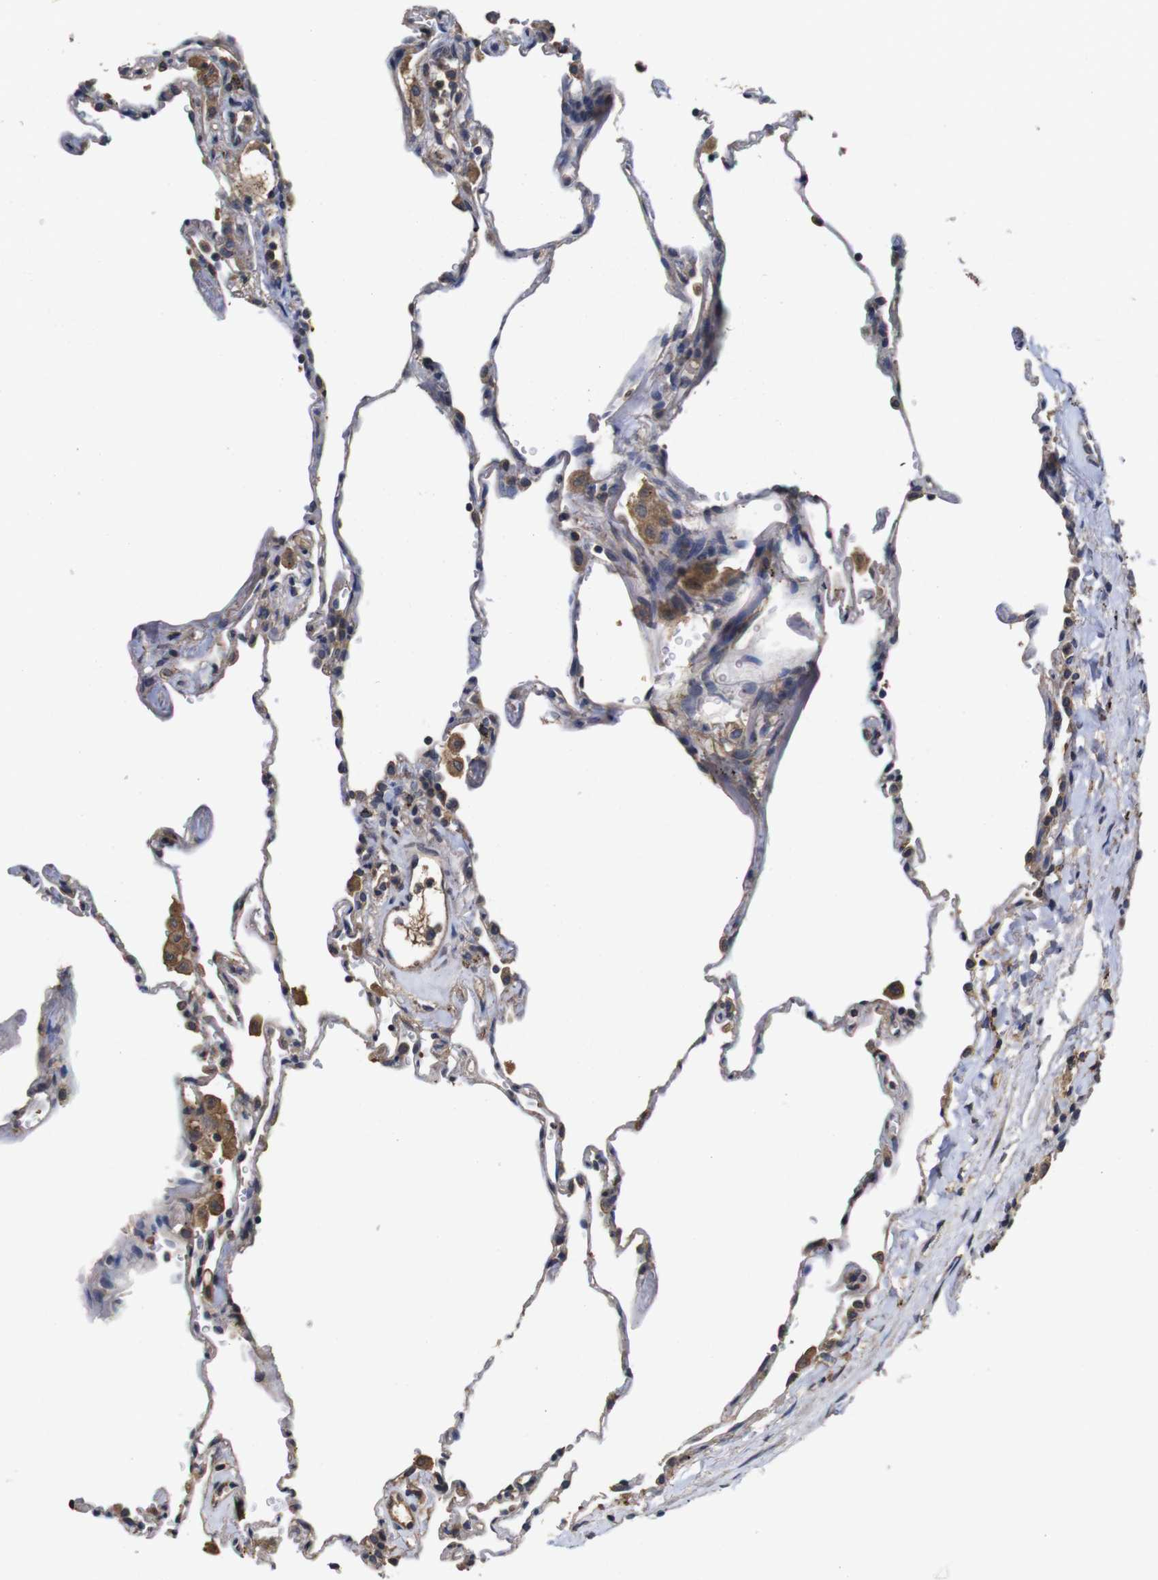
{"staining": {"intensity": "negative", "quantity": "none", "location": "none"}, "tissue": "lung", "cell_type": "Alveolar cells", "image_type": "normal", "snomed": [{"axis": "morphology", "description": "Normal tissue, NOS"}, {"axis": "topography", "description": "Lung"}], "caption": "An image of lung stained for a protein exhibits no brown staining in alveolar cells. Brightfield microscopy of IHC stained with DAB (3,3'-diaminobenzidine) (brown) and hematoxylin (blue), captured at high magnification.", "gene": "ARHGAP24", "patient": {"sex": "male", "age": 59}}